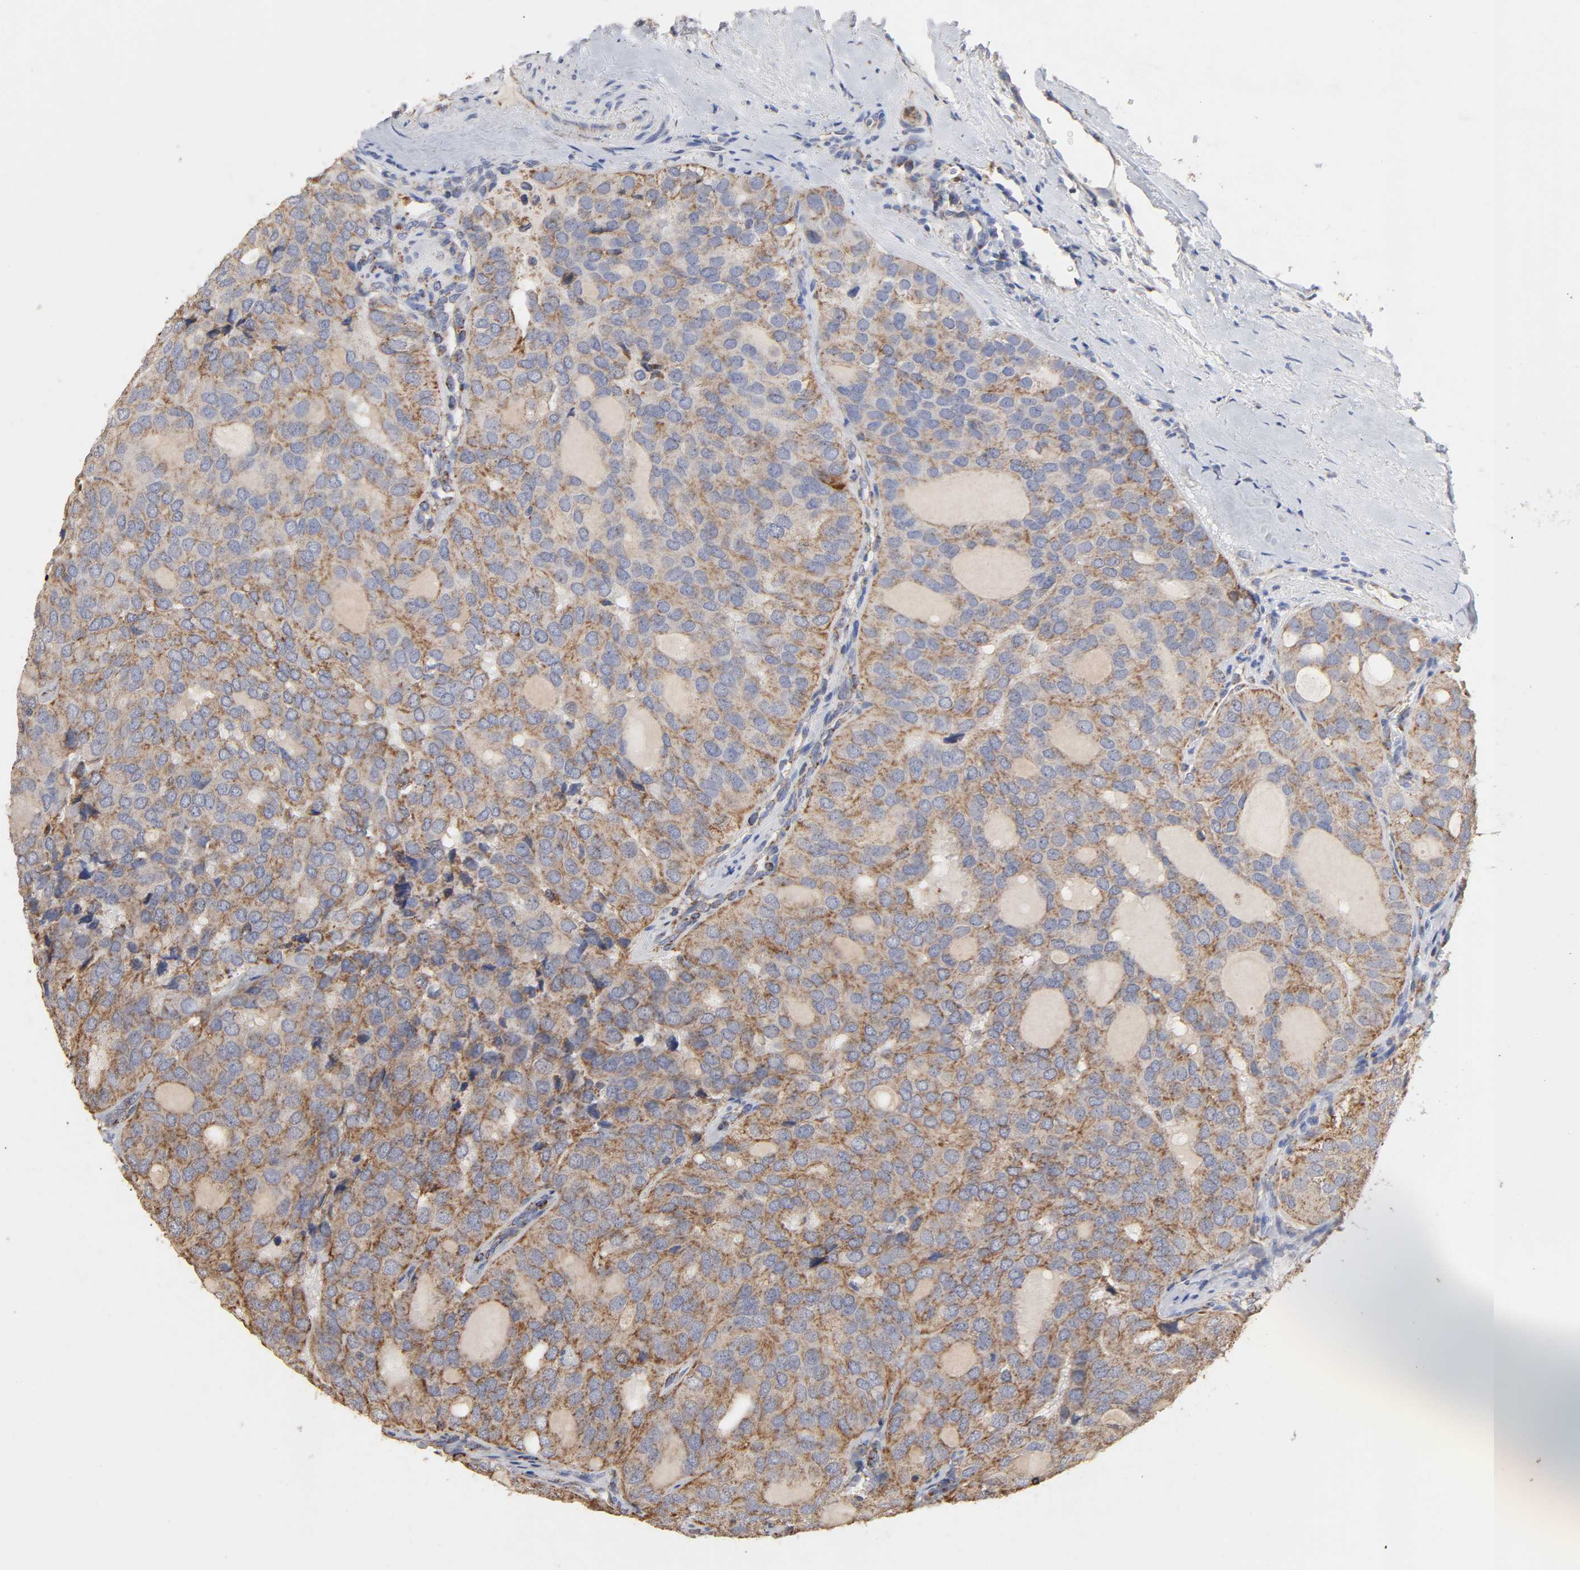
{"staining": {"intensity": "moderate", "quantity": "25%-75%", "location": "cytoplasmic/membranous"}, "tissue": "thyroid cancer", "cell_type": "Tumor cells", "image_type": "cancer", "snomed": [{"axis": "morphology", "description": "Follicular adenoma carcinoma, NOS"}, {"axis": "topography", "description": "Thyroid gland"}], "caption": "High-power microscopy captured an IHC histopathology image of thyroid cancer, revealing moderate cytoplasmic/membranous staining in about 25%-75% of tumor cells.", "gene": "CYCS", "patient": {"sex": "male", "age": 75}}